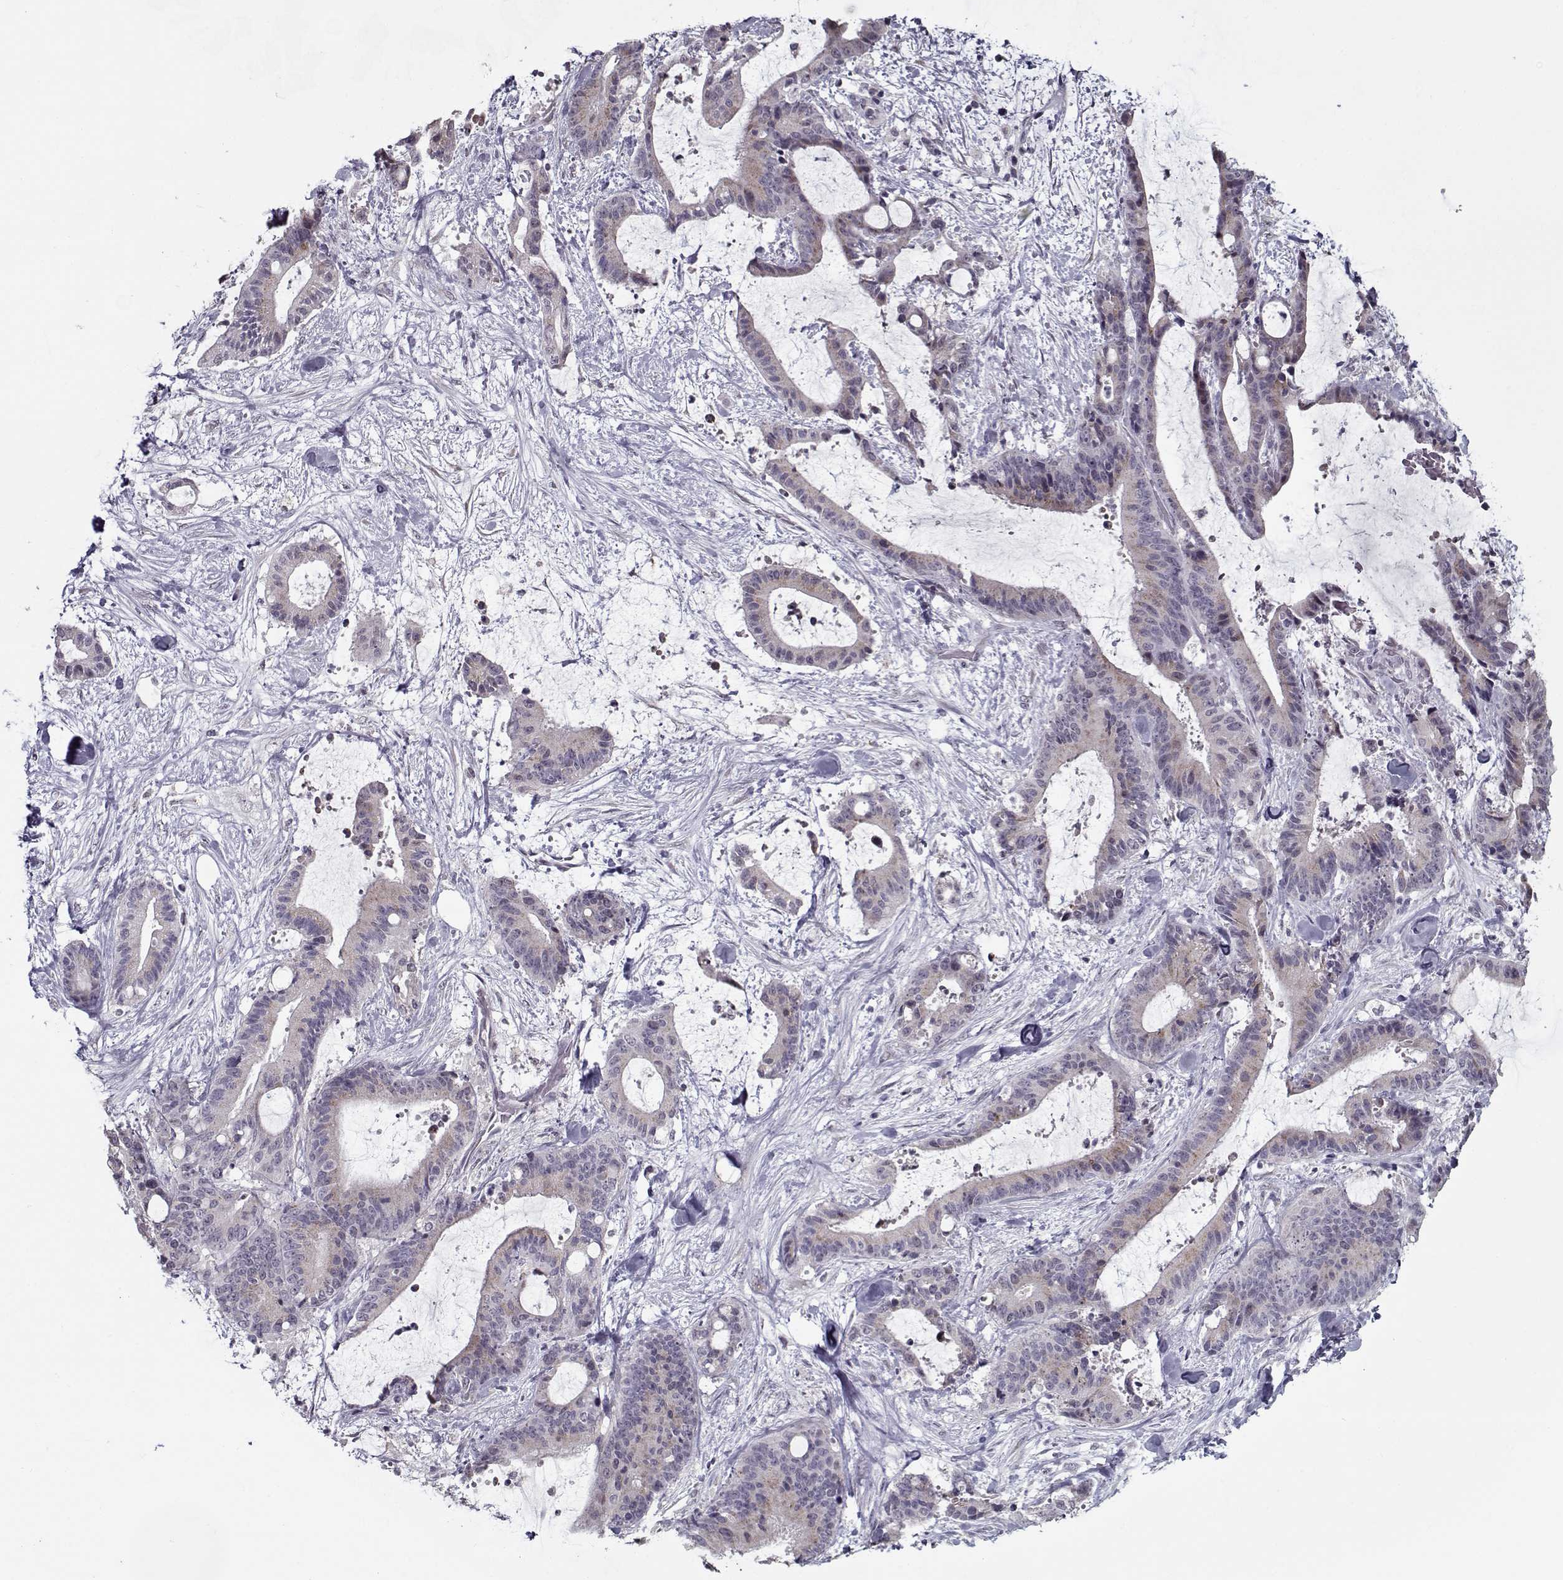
{"staining": {"intensity": "weak", "quantity": "25%-75%", "location": "cytoplasmic/membranous"}, "tissue": "liver cancer", "cell_type": "Tumor cells", "image_type": "cancer", "snomed": [{"axis": "morphology", "description": "Cholangiocarcinoma"}, {"axis": "topography", "description": "Liver"}], "caption": "Immunohistochemistry of liver cancer (cholangiocarcinoma) demonstrates low levels of weak cytoplasmic/membranous positivity in approximately 25%-75% of tumor cells.", "gene": "SEC16B", "patient": {"sex": "female", "age": 73}}